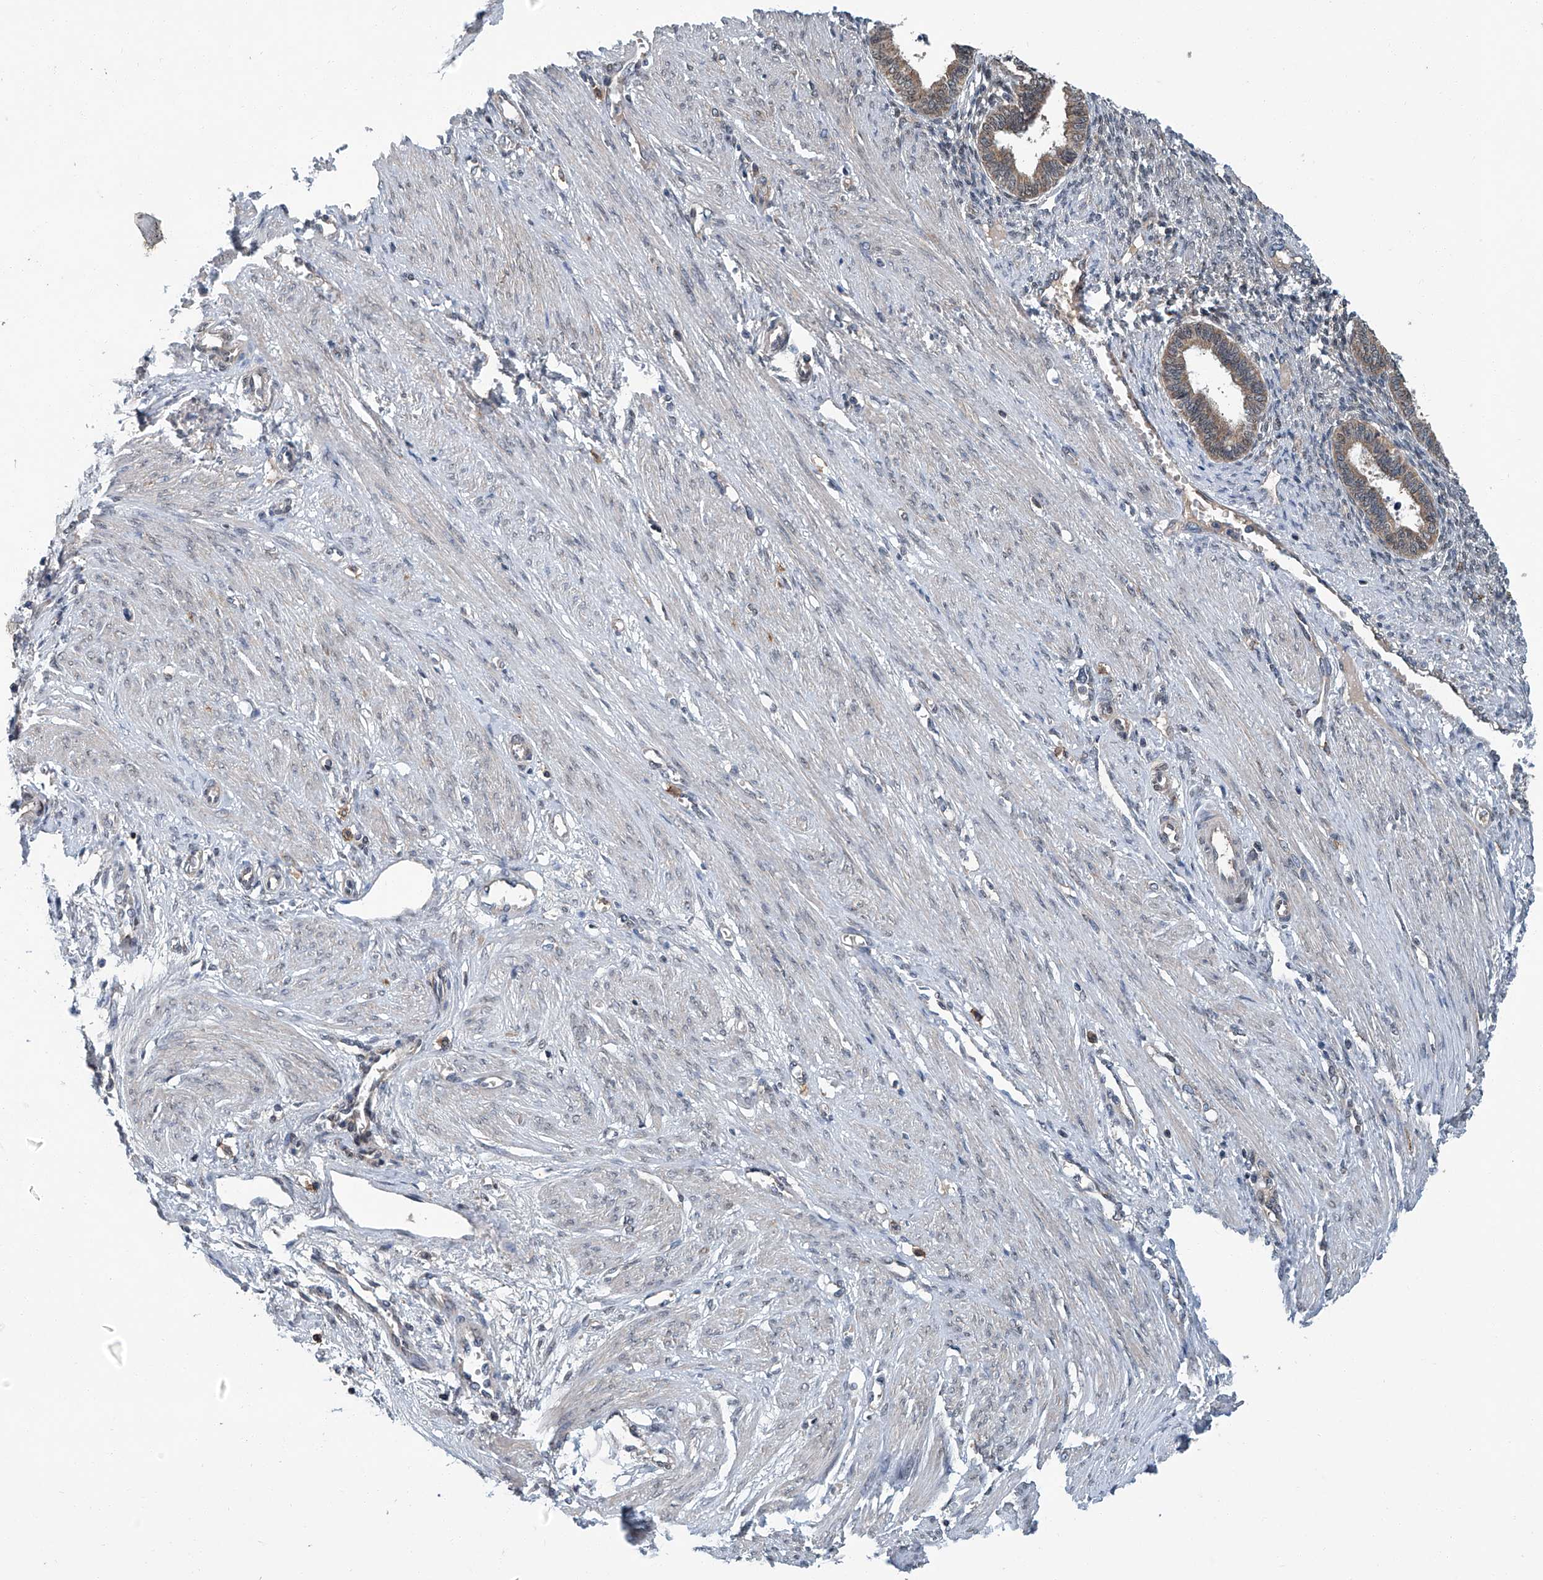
{"staining": {"intensity": "negative", "quantity": "none", "location": "none"}, "tissue": "endometrium", "cell_type": "Cells in endometrial stroma", "image_type": "normal", "snomed": [{"axis": "morphology", "description": "Normal tissue, NOS"}, {"axis": "topography", "description": "Endometrium"}], "caption": "Protein analysis of unremarkable endometrium shows no significant staining in cells in endometrial stroma.", "gene": "CLK1", "patient": {"sex": "female", "age": 33}}